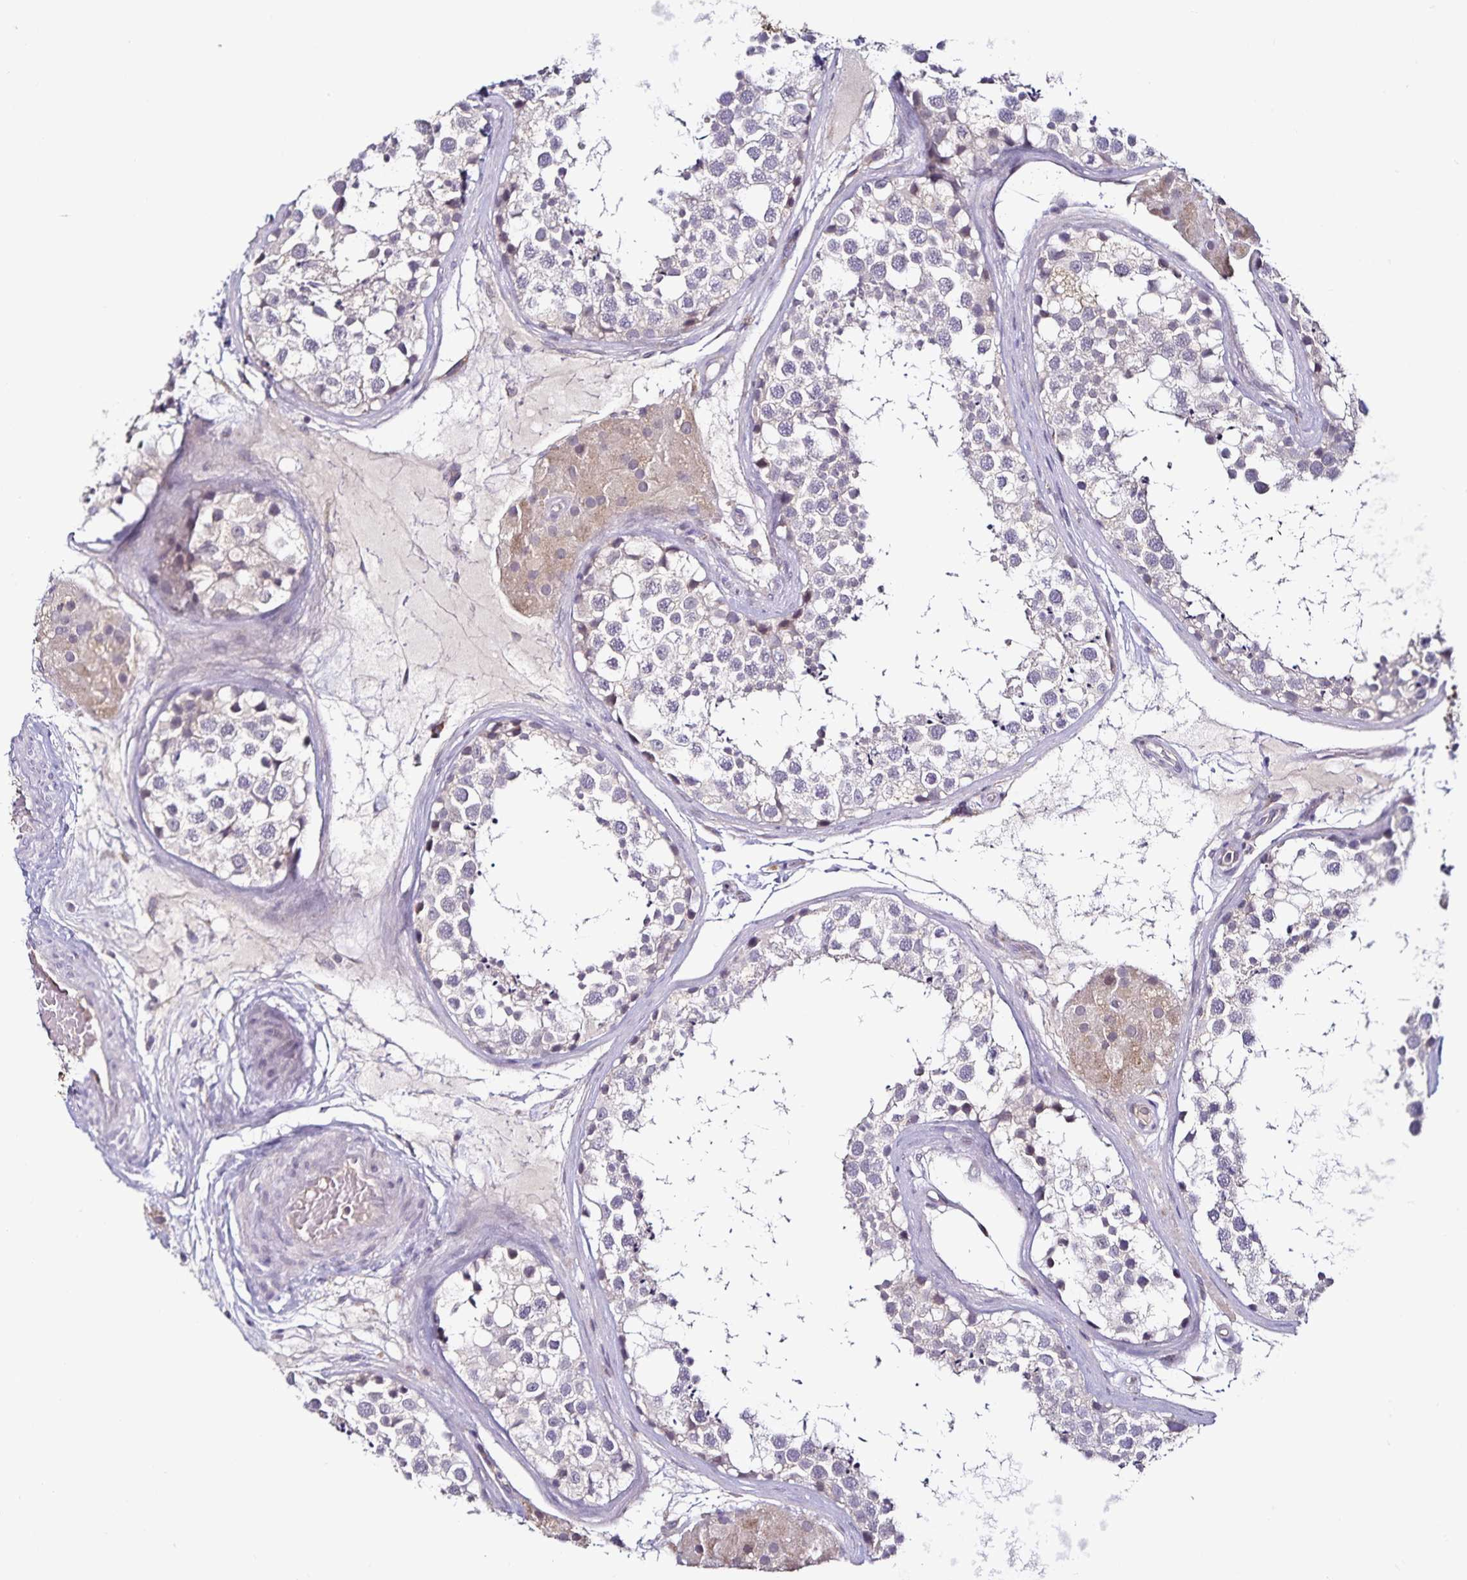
{"staining": {"intensity": "negative", "quantity": "none", "location": "none"}, "tissue": "testis", "cell_type": "Cells in seminiferous ducts", "image_type": "normal", "snomed": [{"axis": "morphology", "description": "Normal tissue, NOS"}, {"axis": "morphology", "description": "Seminoma, NOS"}, {"axis": "topography", "description": "Testis"}], "caption": "Cells in seminiferous ducts show no significant positivity in normal testis. (DAB (3,3'-diaminobenzidine) immunohistochemistry, high magnification).", "gene": "ACSL5", "patient": {"sex": "male", "age": 65}}